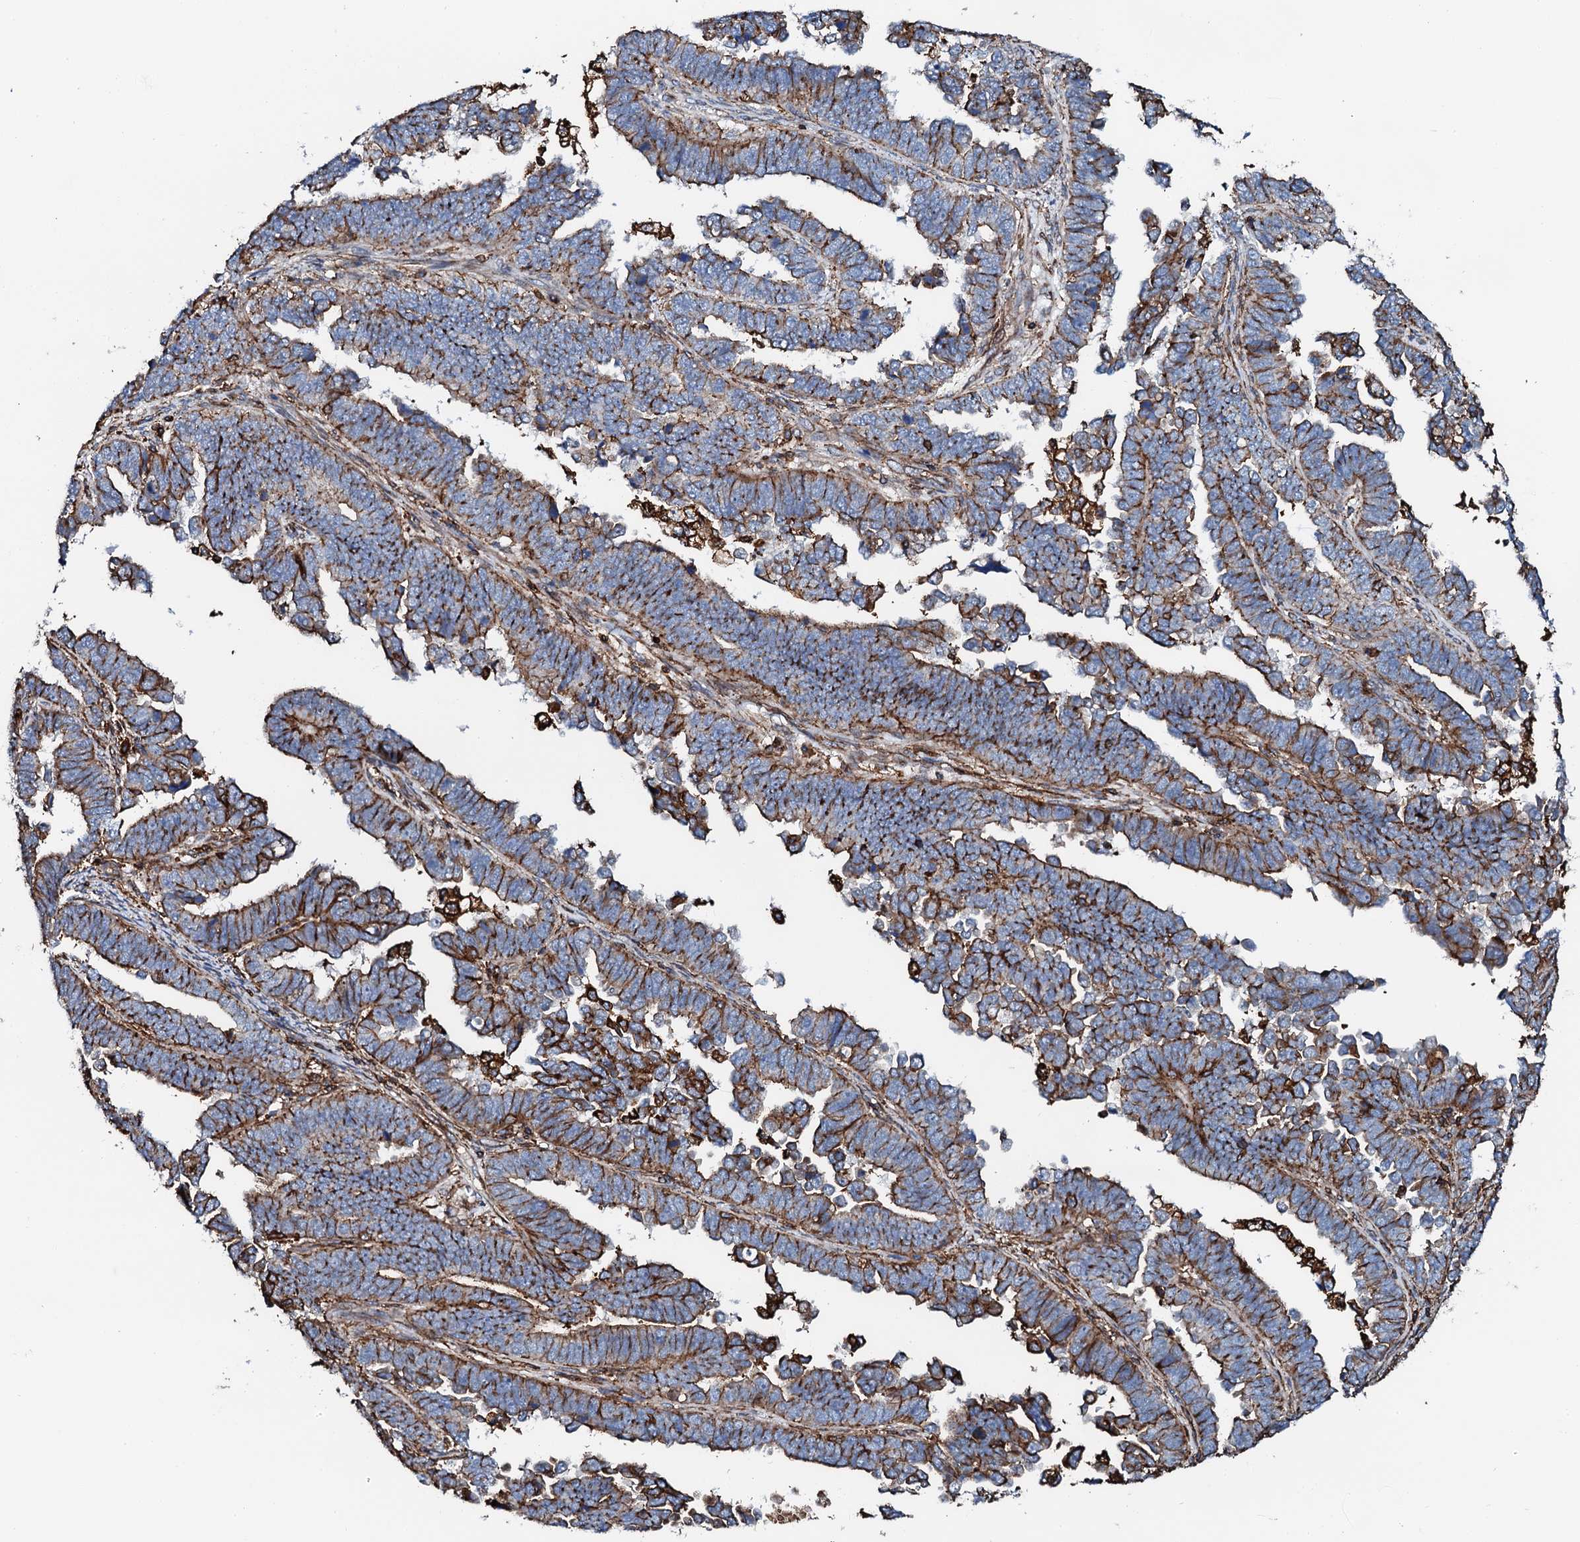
{"staining": {"intensity": "moderate", "quantity": ">75%", "location": "cytoplasmic/membranous"}, "tissue": "endometrial cancer", "cell_type": "Tumor cells", "image_type": "cancer", "snomed": [{"axis": "morphology", "description": "Adenocarcinoma, NOS"}, {"axis": "topography", "description": "Endometrium"}], "caption": "Protein staining of adenocarcinoma (endometrial) tissue shows moderate cytoplasmic/membranous positivity in approximately >75% of tumor cells.", "gene": "INTS10", "patient": {"sex": "female", "age": 75}}